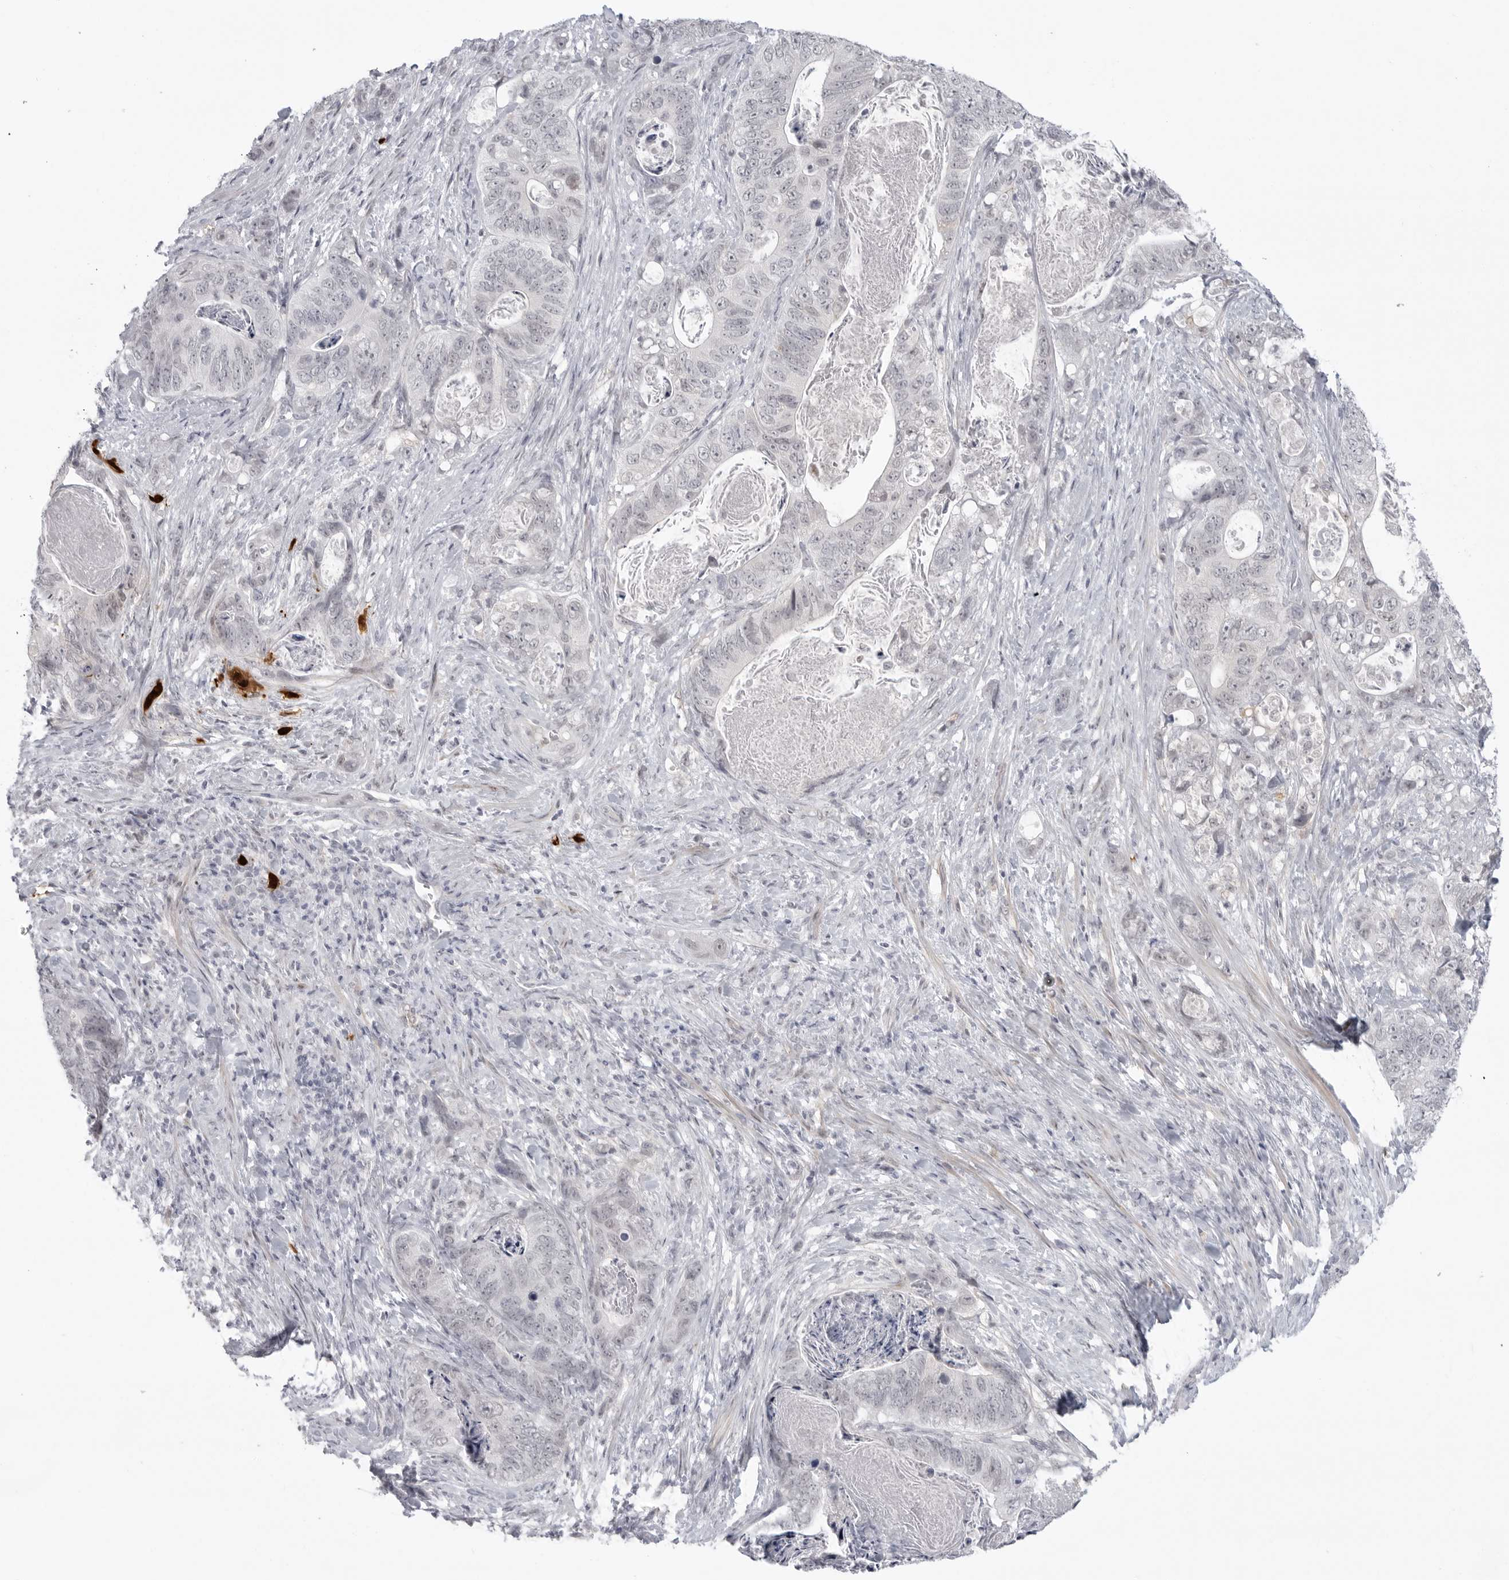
{"staining": {"intensity": "negative", "quantity": "none", "location": "none"}, "tissue": "stomach cancer", "cell_type": "Tumor cells", "image_type": "cancer", "snomed": [{"axis": "morphology", "description": "Normal tissue, NOS"}, {"axis": "morphology", "description": "Adenocarcinoma, NOS"}, {"axis": "topography", "description": "Stomach"}], "caption": "Immunohistochemical staining of stomach cancer reveals no significant expression in tumor cells. Brightfield microscopy of immunohistochemistry stained with DAB (3,3'-diaminobenzidine) (brown) and hematoxylin (blue), captured at high magnification.", "gene": "TCTN3", "patient": {"sex": "female", "age": 89}}